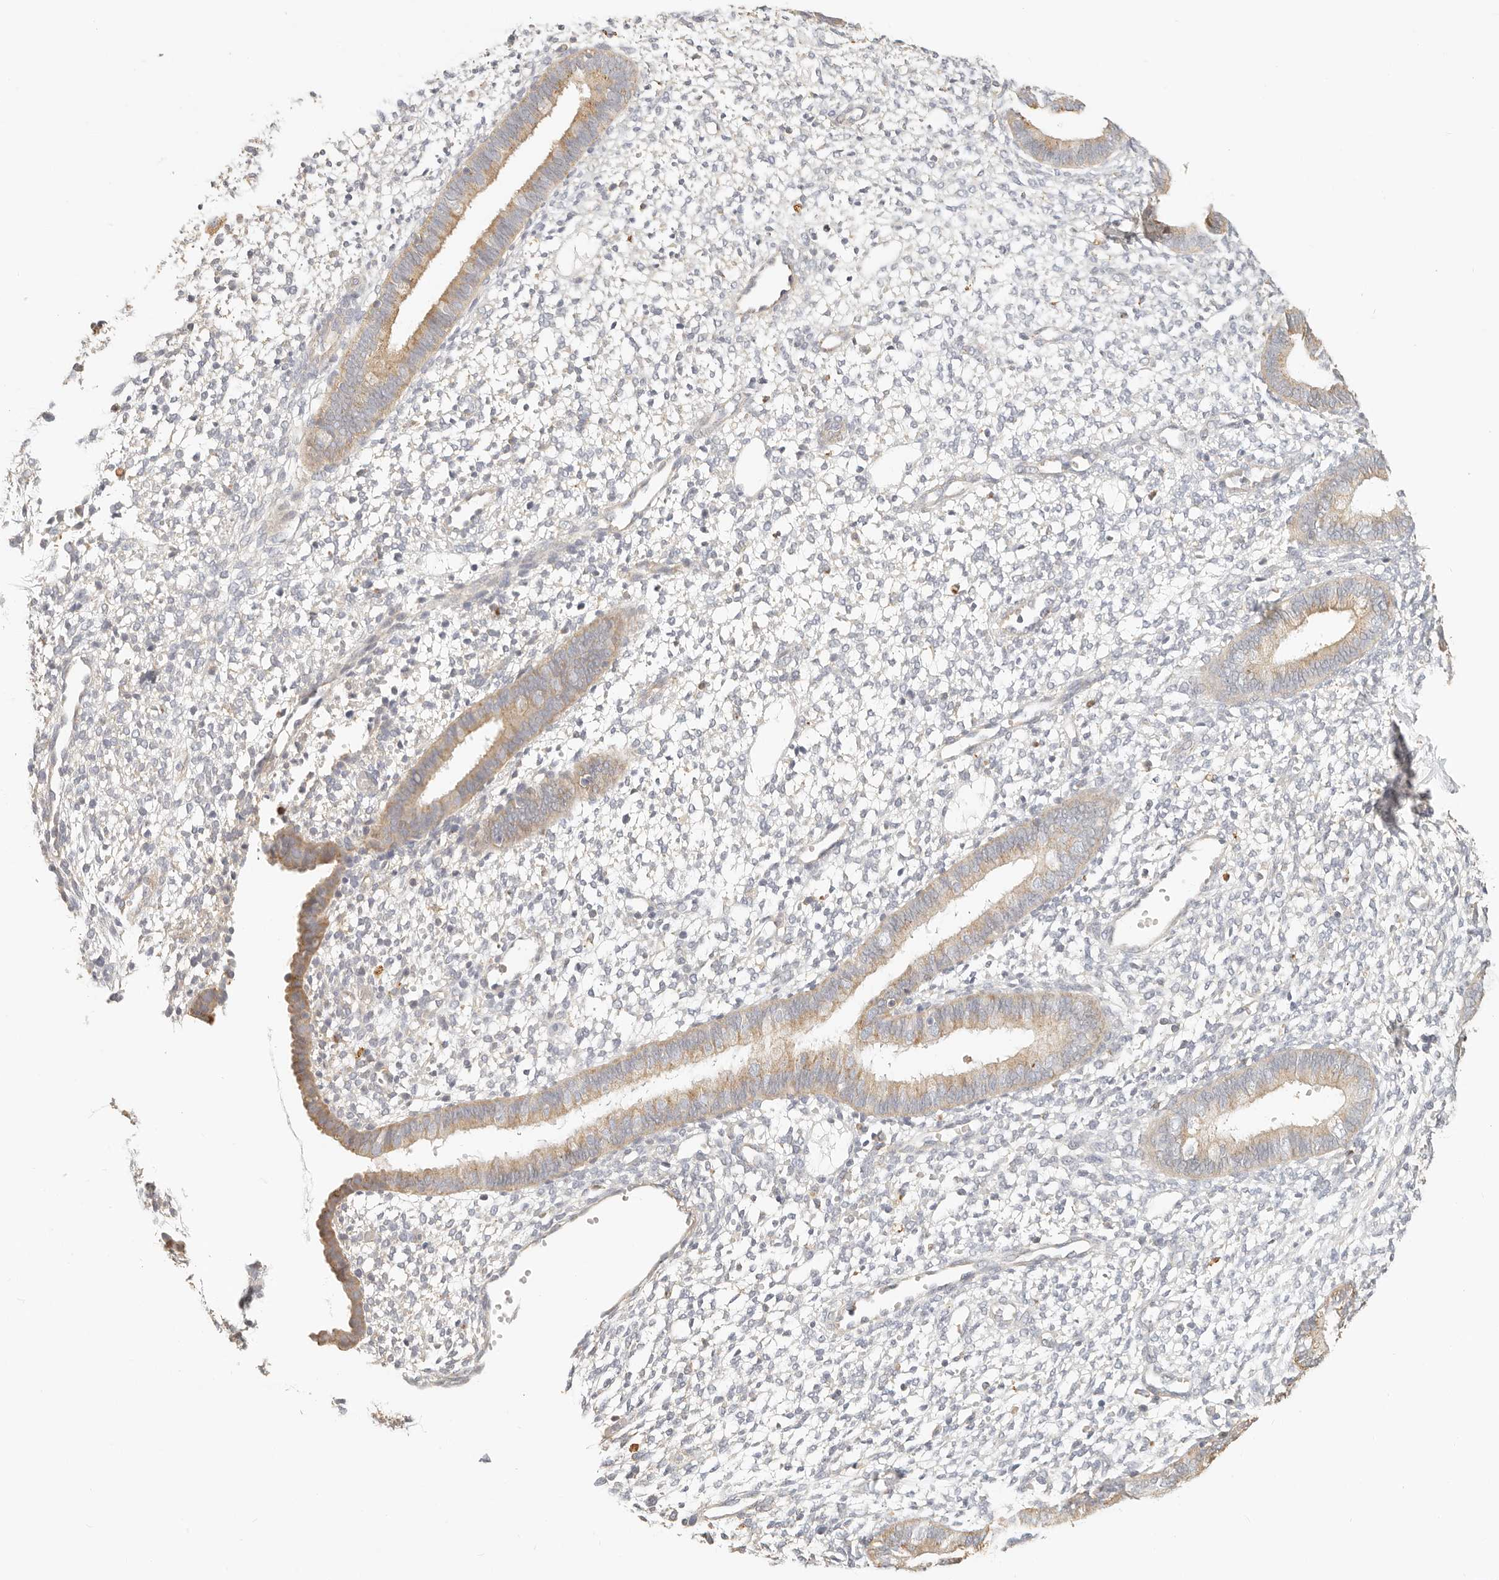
{"staining": {"intensity": "negative", "quantity": "none", "location": "none"}, "tissue": "endometrium", "cell_type": "Cells in endometrial stroma", "image_type": "normal", "snomed": [{"axis": "morphology", "description": "Normal tissue, NOS"}, {"axis": "topography", "description": "Endometrium"}], "caption": "High magnification brightfield microscopy of unremarkable endometrium stained with DAB (3,3'-diaminobenzidine) (brown) and counterstained with hematoxylin (blue): cells in endometrial stroma show no significant expression.", "gene": "CNMD", "patient": {"sex": "female", "age": 46}}